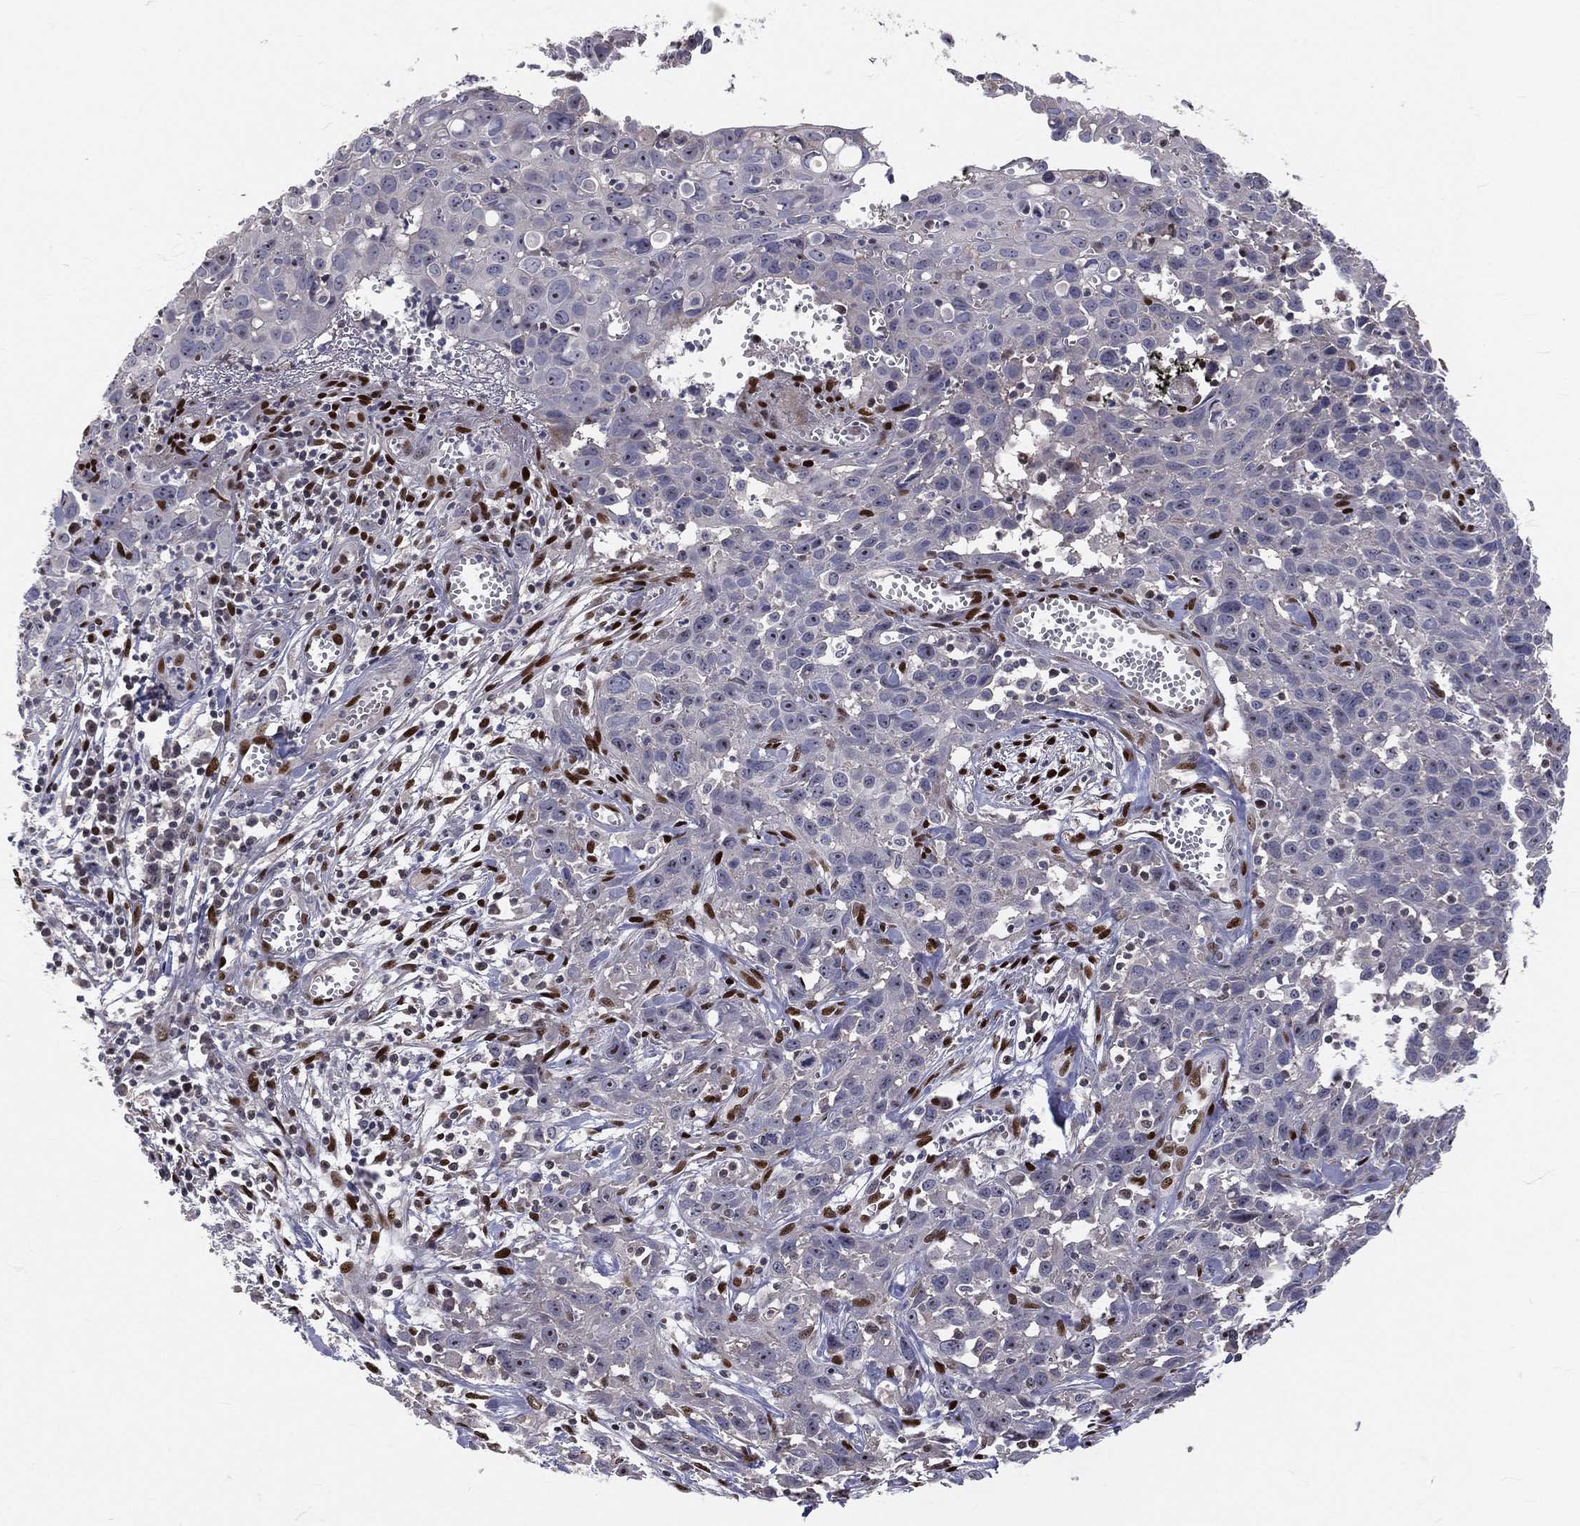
{"staining": {"intensity": "negative", "quantity": "none", "location": "none"}, "tissue": "cervical cancer", "cell_type": "Tumor cells", "image_type": "cancer", "snomed": [{"axis": "morphology", "description": "Squamous cell carcinoma, NOS"}, {"axis": "topography", "description": "Cervix"}], "caption": "High power microscopy photomicrograph of an immunohistochemistry image of cervical squamous cell carcinoma, revealing no significant expression in tumor cells. The staining is performed using DAB (3,3'-diaminobenzidine) brown chromogen with nuclei counter-stained in using hematoxylin.", "gene": "ZEB1", "patient": {"sex": "female", "age": 38}}